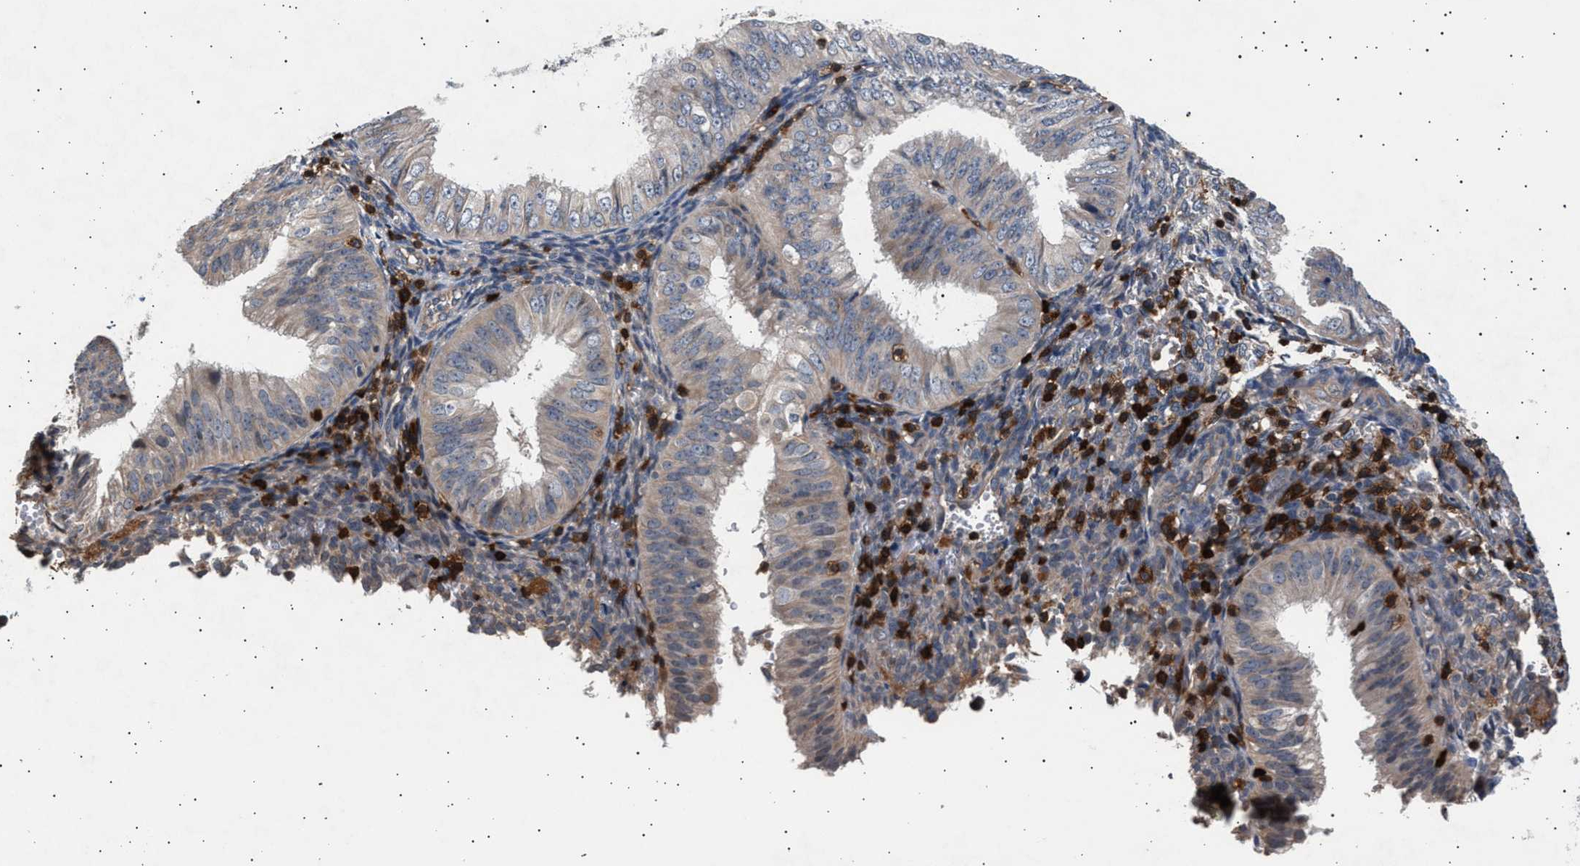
{"staining": {"intensity": "weak", "quantity": "<25%", "location": "cytoplasmic/membranous"}, "tissue": "endometrial cancer", "cell_type": "Tumor cells", "image_type": "cancer", "snomed": [{"axis": "morphology", "description": "Normal tissue, NOS"}, {"axis": "morphology", "description": "Adenocarcinoma, NOS"}, {"axis": "topography", "description": "Endometrium"}], "caption": "IHC photomicrograph of adenocarcinoma (endometrial) stained for a protein (brown), which exhibits no positivity in tumor cells. The staining was performed using DAB (3,3'-diaminobenzidine) to visualize the protein expression in brown, while the nuclei were stained in blue with hematoxylin (Magnification: 20x).", "gene": "GRAP2", "patient": {"sex": "female", "age": 53}}